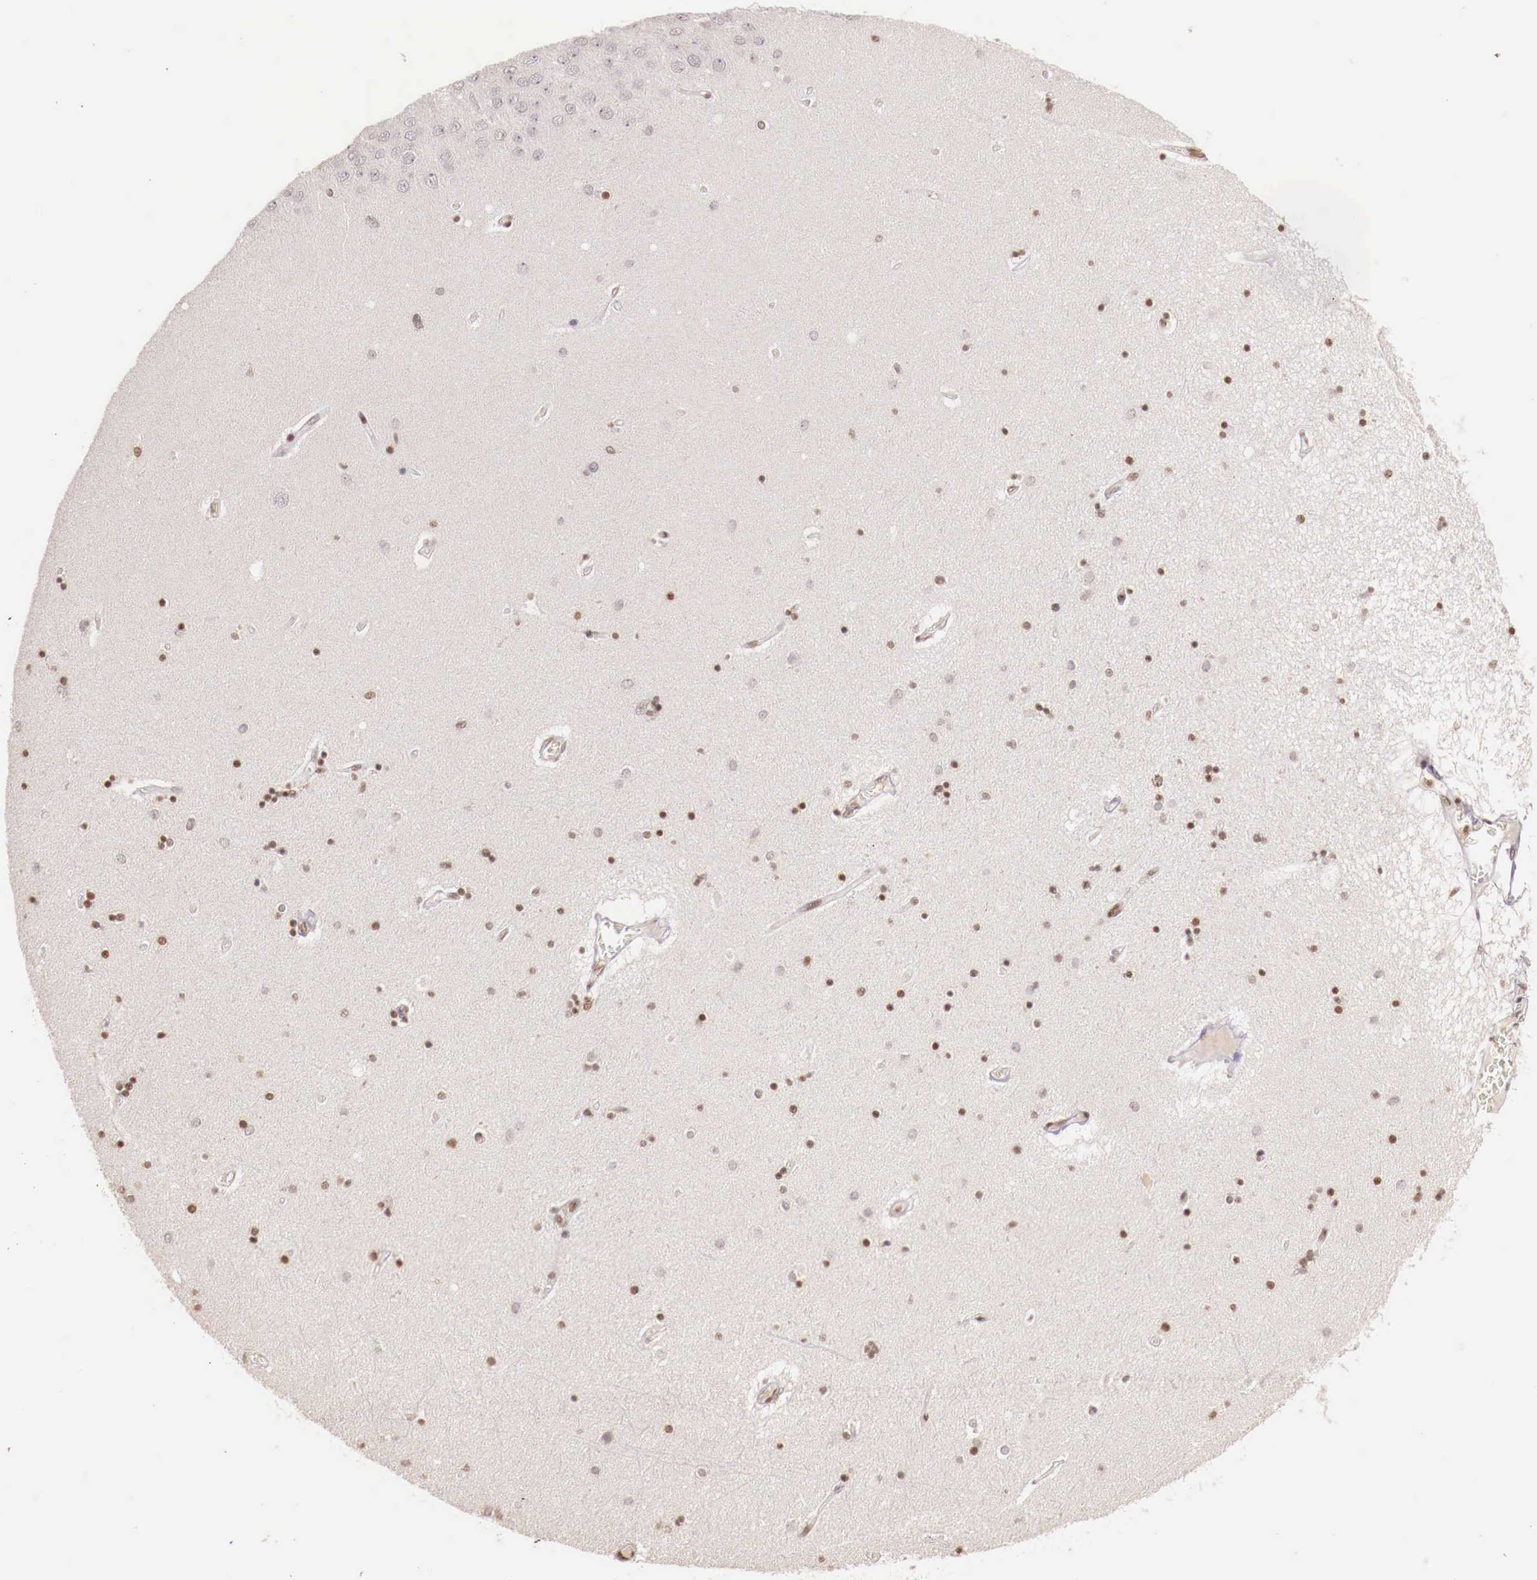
{"staining": {"intensity": "moderate", "quantity": "25%-75%", "location": "nuclear"}, "tissue": "hippocampus", "cell_type": "Glial cells", "image_type": "normal", "snomed": [{"axis": "morphology", "description": "Normal tissue, NOS"}, {"axis": "topography", "description": "Hippocampus"}], "caption": "Protein staining of unremarkable hippocampus demonstrates moderate nuclear expression in approximately 25%-75% of glial cells.", "gene": "SP1", "patient": {"sex": "female", "age": 54}}